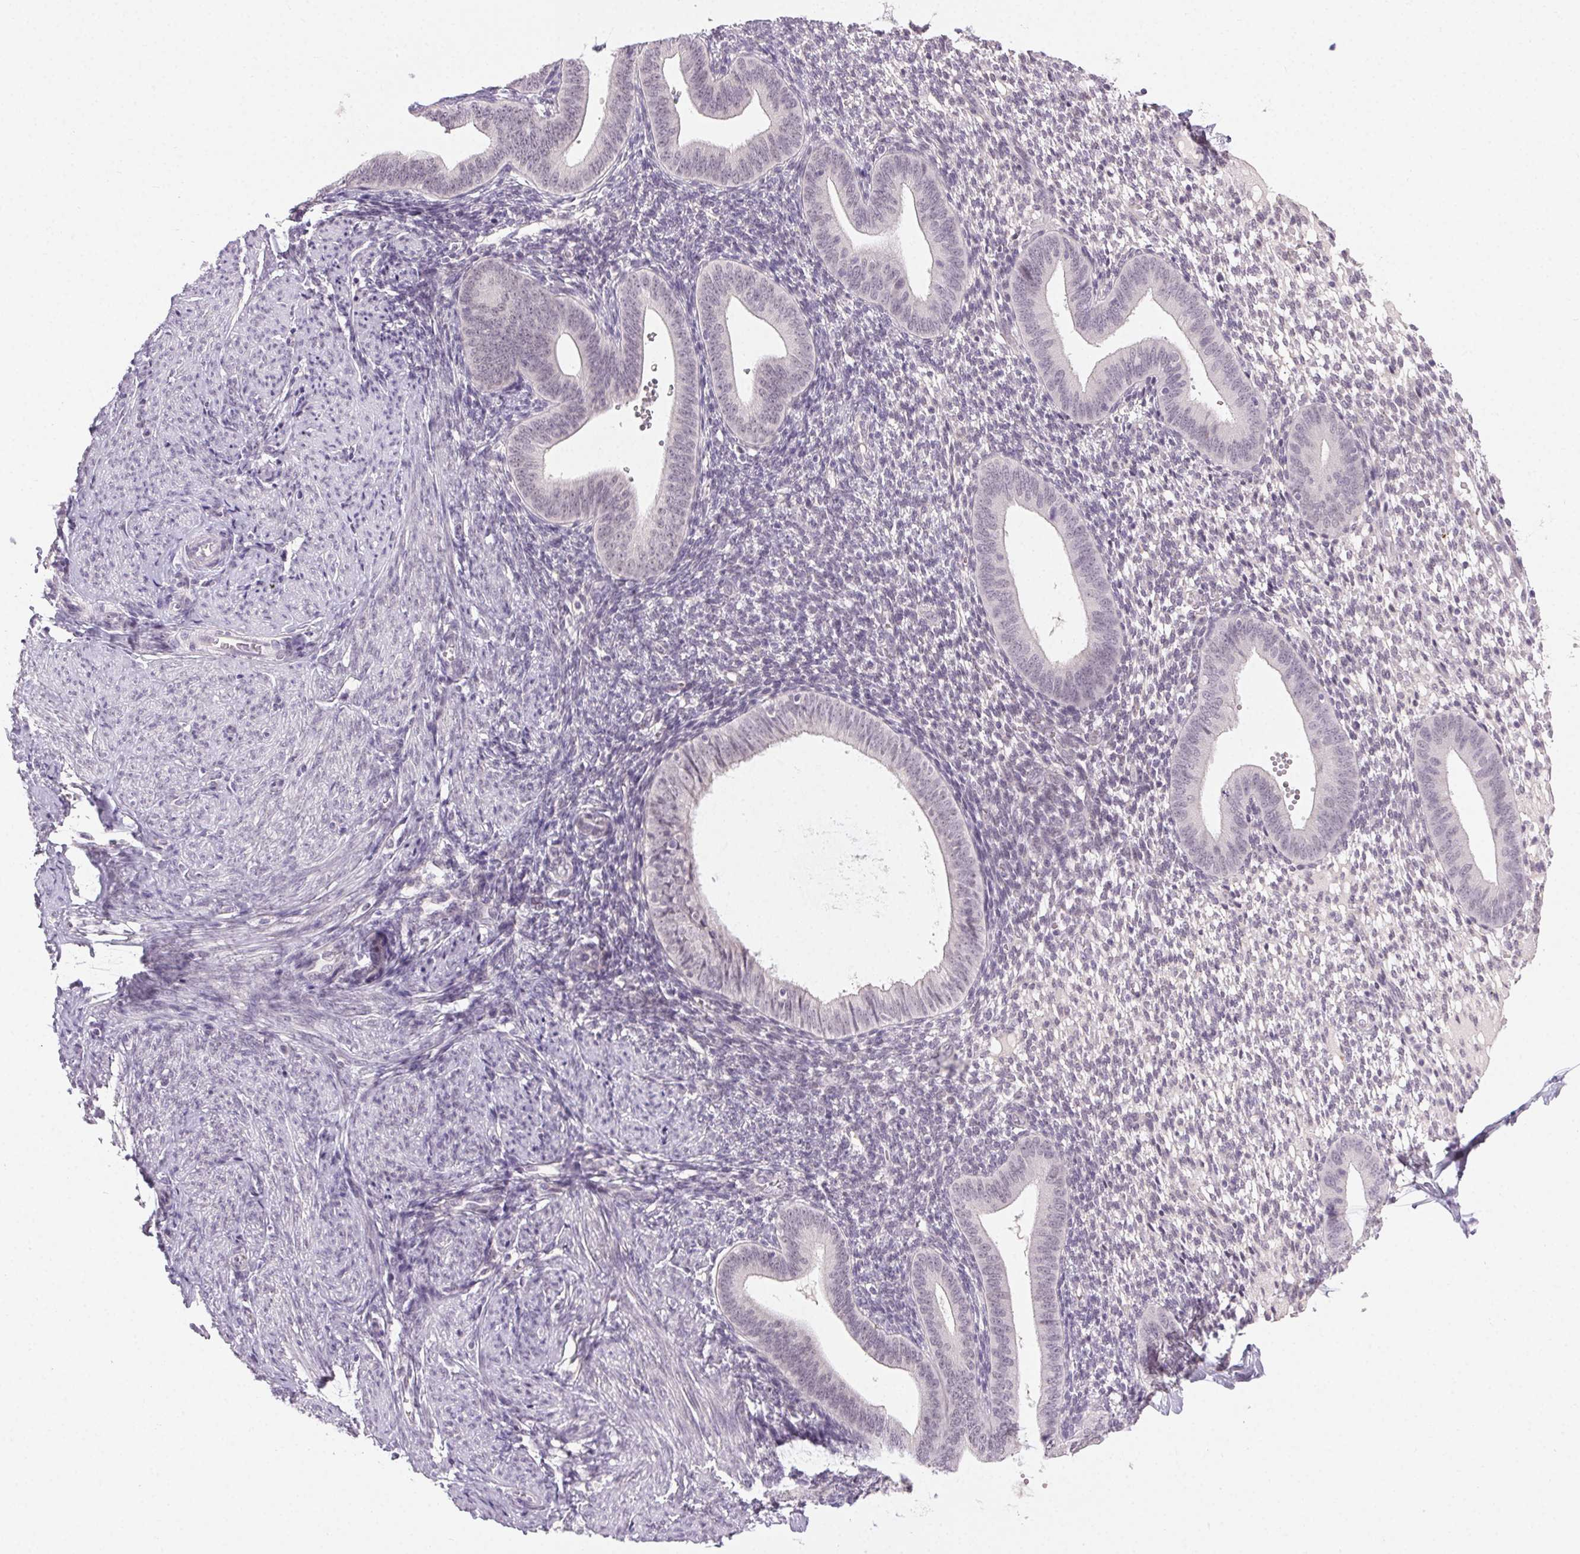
{"staining": {"intensity": "negative", "quantity": "none", "location": "none"}, "tissue": "endometrium", "cell_type": "Cells in endometrial stroma", "image_type": "normal", "snomed": [{"axis": "morphology", "description": "Normal tissue, NOS"}, {"axis": "topography", "description": "Endometrium"}], "caption": "This photomicrograph is of benign endometrium stained with immunohistochemistry to label a protein in brown with the nuclei are counter-stained blue. There is no expression in cells in endometrial stroma. Nuclei are stained in blue.", "gene": "FAM168A", "patient": {"sex": "female", "age": 40}}